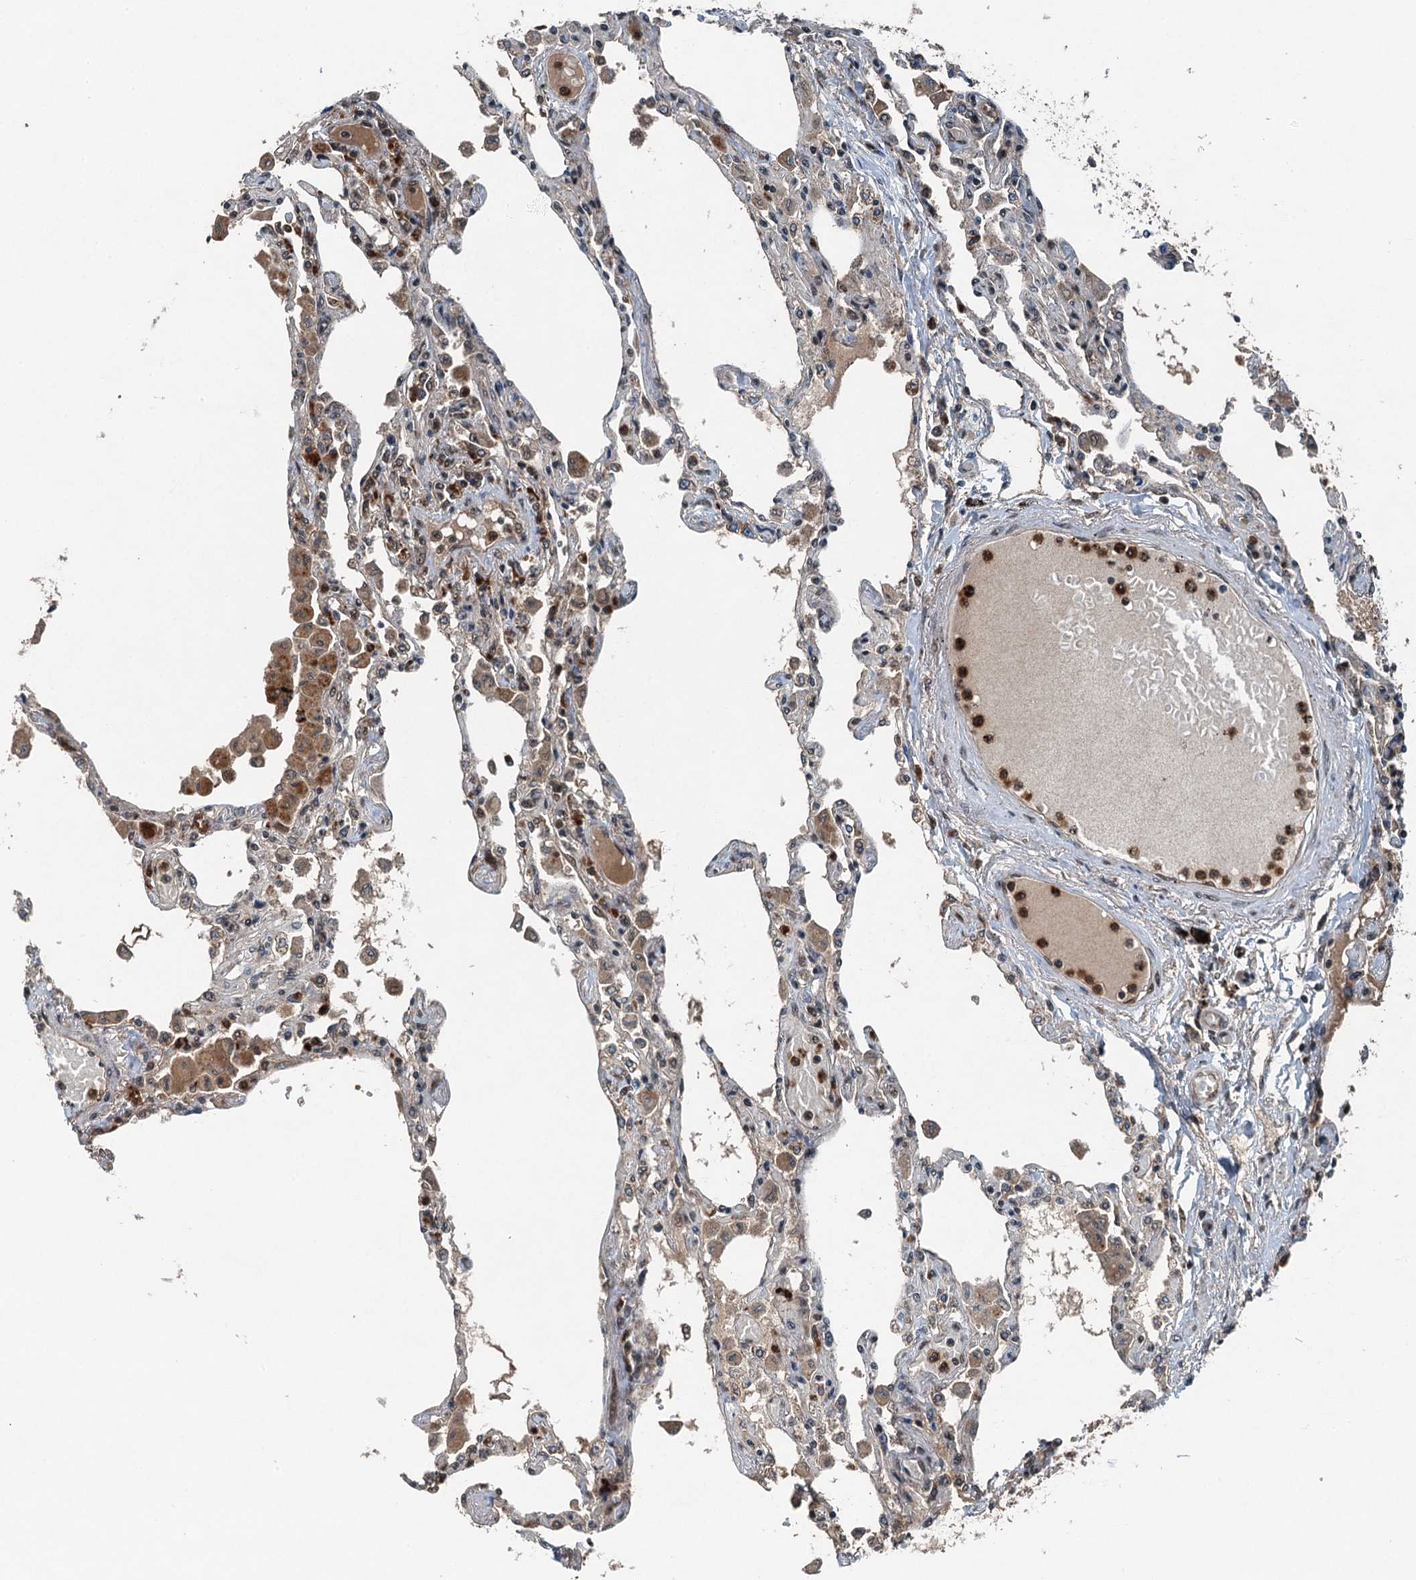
{"staining": {"intensity": "moderate", "quantity": "<25%", "location": "nuclear"}, "tissue": "lung", "cell_type": "Alveolar cells", "image_type": "normal", "snomed": [{"axis": "morphology", "description": "Normal tissue, NOS"}, {"axis": "topography", "description": "Bronchus"}, {"axis": "topography", "description": "Lung"}], "caption": "Alveolar cells exhibit low levels of moderate nuclear staining in approximately <25% of cells in normal human lung. The protein is stained brown, and the nuclei are stained in blue (DAB (3,3'-diaminobenzidine) IHC with brightfield microscopy, high magnification).", "gene": "UBXN6", "patient": {"sex": "female", "age": 49}}